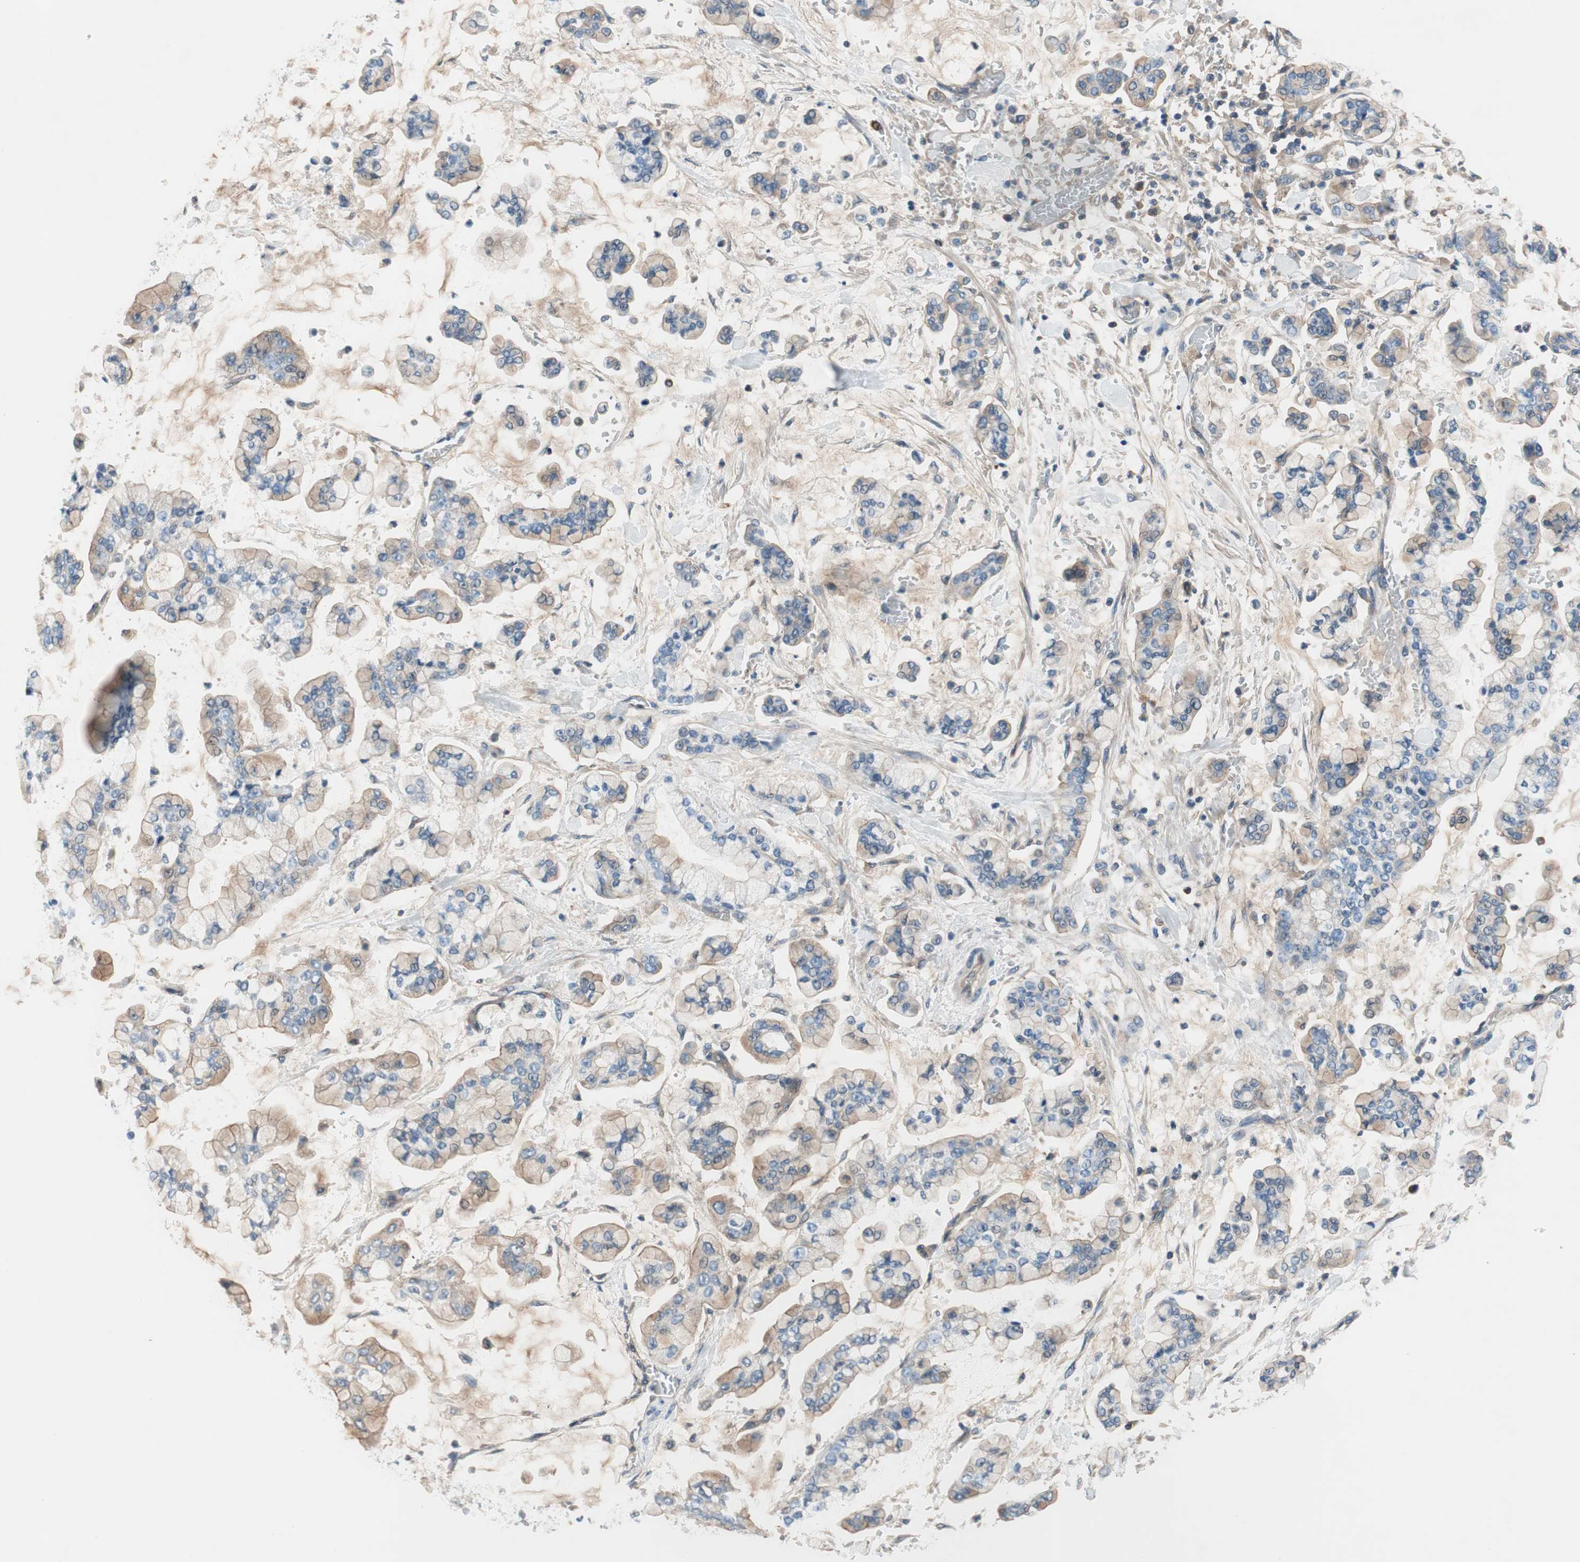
{"staining": {"intensity": "weak", "quantity": ">75%", "location": "cytoplasmic/membranous"}, "tissue": "stomach cancer", "cell_type": "Tumor cells", "image_type": "cancer", "snomed": [{"axis": "morphology", "description": "Normal tissue, NOS"}, {"axis": "morphology", "description": "Adenocarcinoma, NOS"}, {"axis": "topography", "description": "Stomach, upper"}, {"axis": "topography", "description": "Stomach"}], "caption": "Stomach cancer stained for a protein demonstrates weak cytoplasmic/membranous positivity in tumor cells.", "gene": "CALML3", "patient": {"sex": "male", "age": 76}}